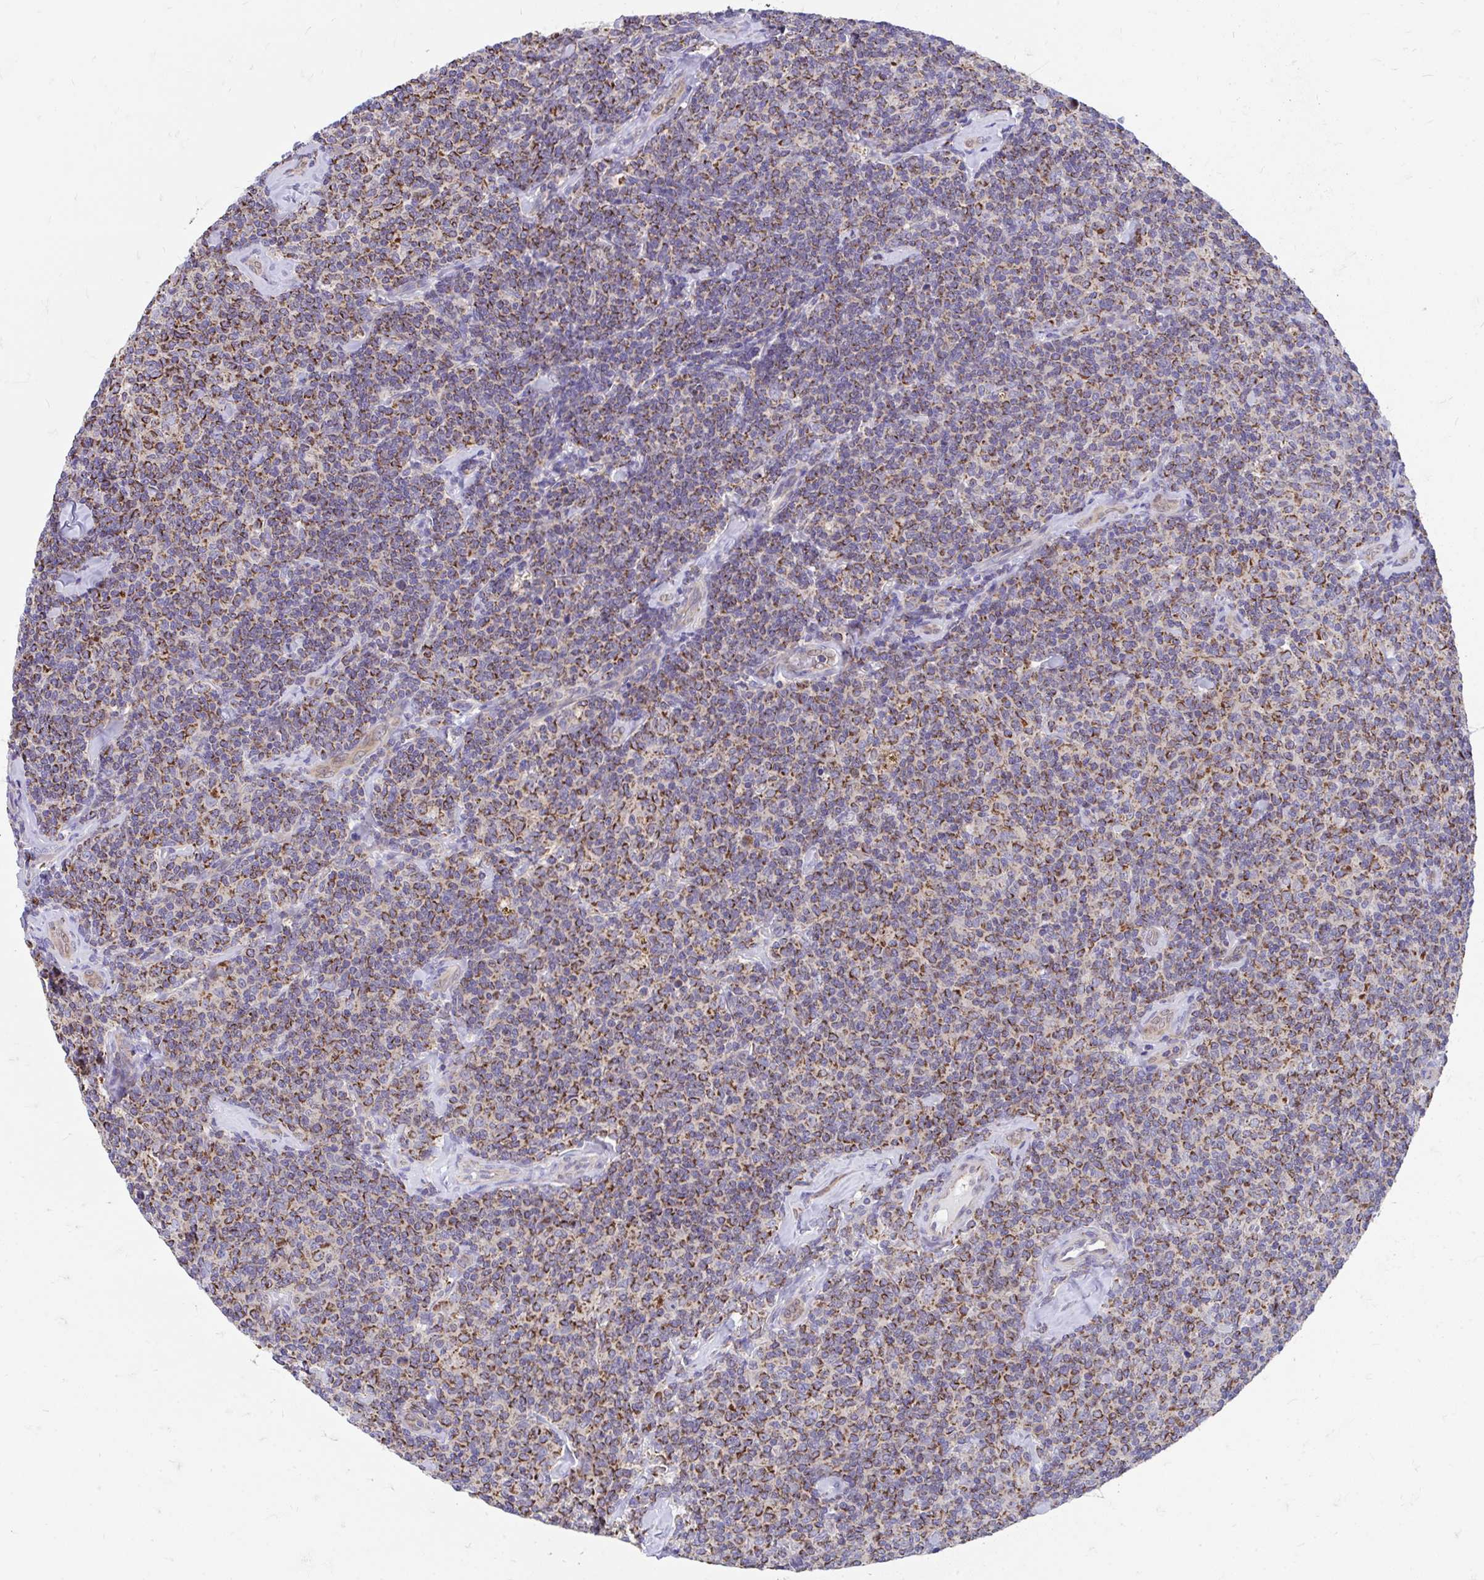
{"staining": {"intensity": "strong", "quantity": ">75%", "location": "cytoplasmic/membranous"}, "tissue": "lymphoma", "cell_type": "Tumor cells", "image_type": "cancer", "snomed": [{"axis": "morphology", "description": "Malignant lymphoma, non-Hodgkin's type, Low grade"}, {"axis": "topography", "description": "Lymph node"}], "caption": "Immunohistochemical staining of human lymphoma shows high levels of strong cytoplasmic/membranous protein positivity in approximately >75% of tumor cells. The staining was performed using DAB (3,3'-diaminobenzidine), with brown indicating positive protein expression. Nuclei are stained blue with hematoxylin.", "gene": "FHIP1B", "patient": {"sex": "female", "age": 56}}